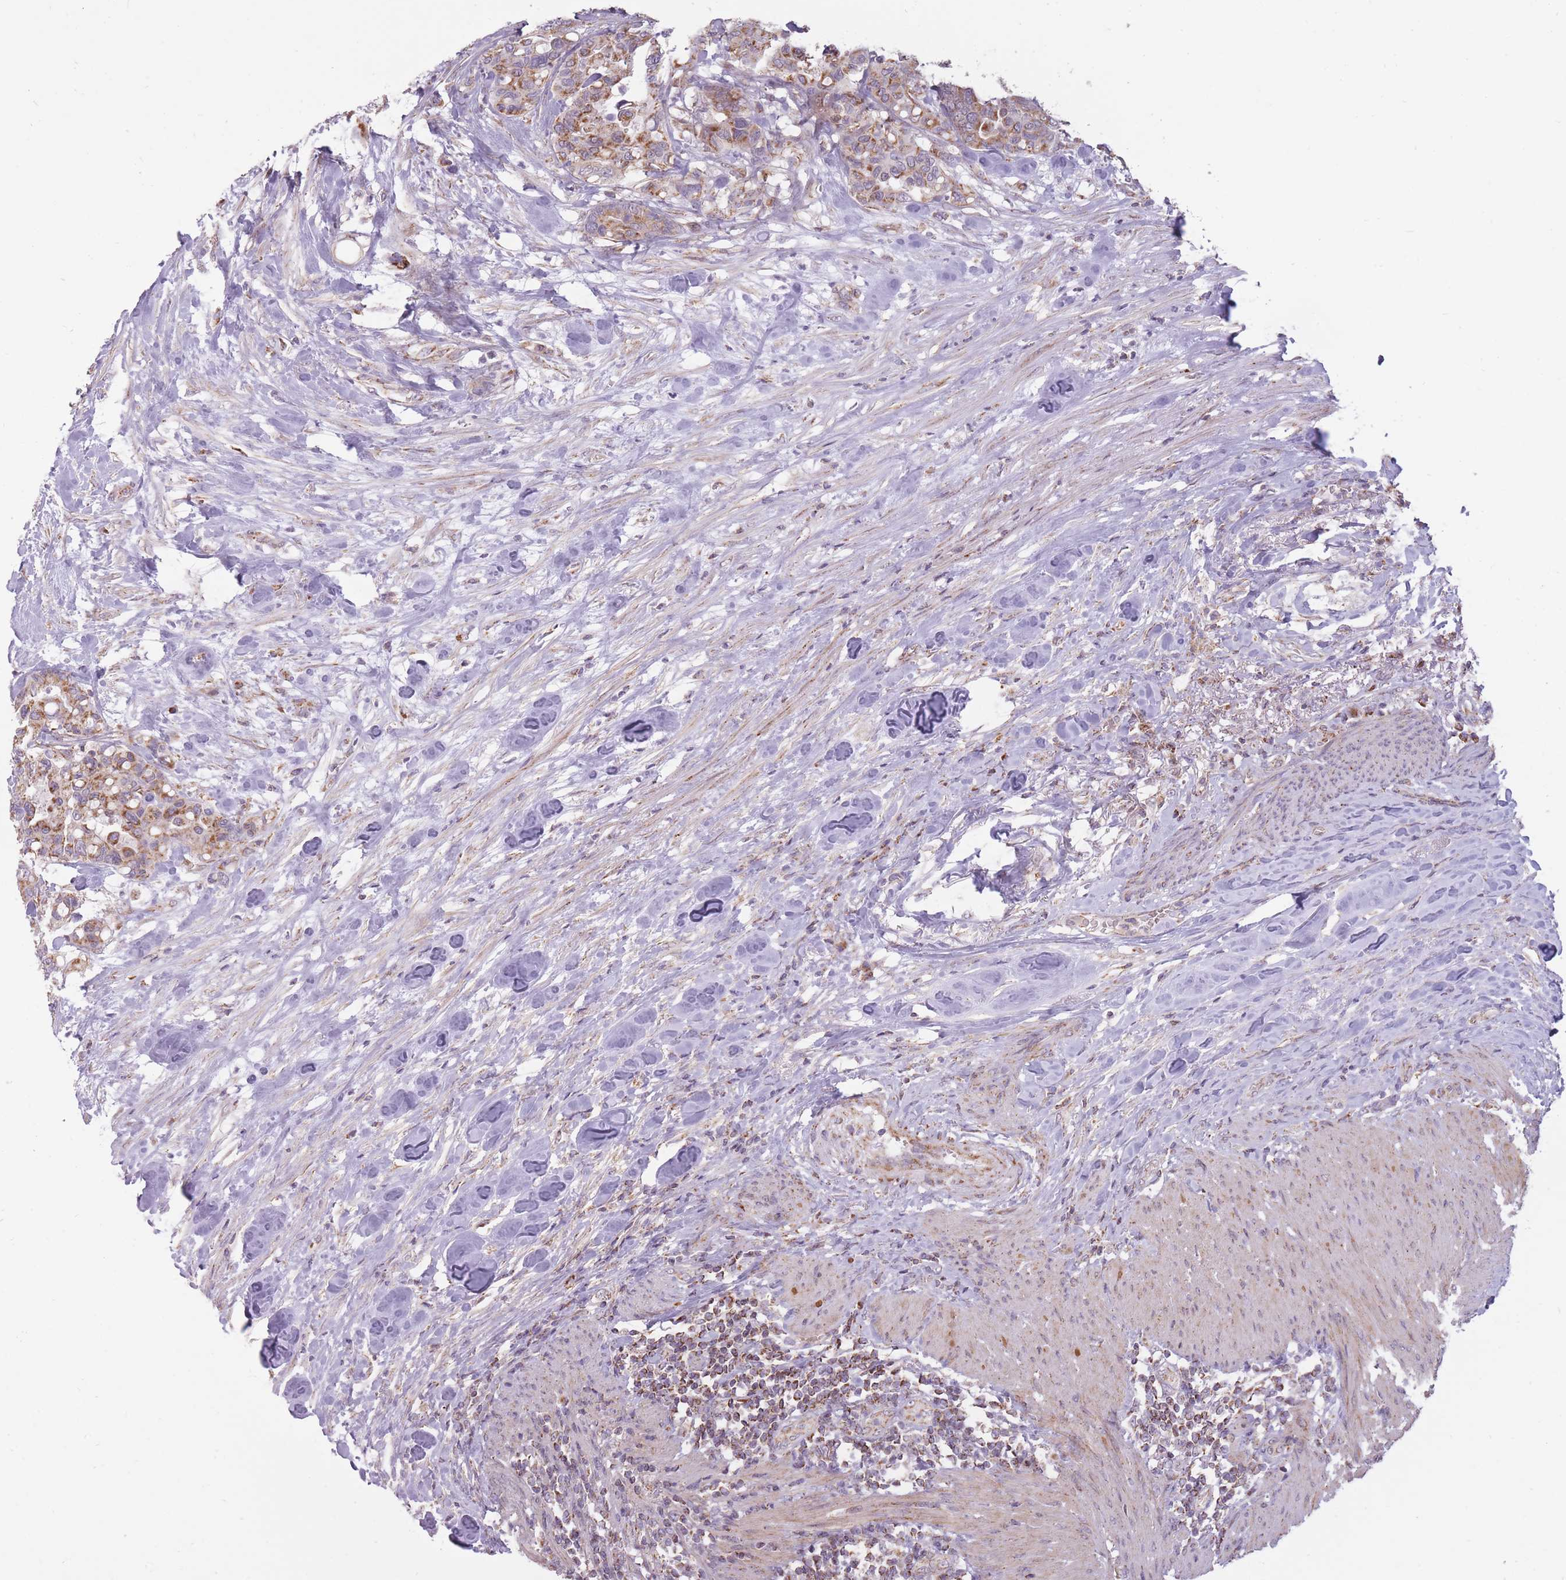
{"staining": {"intensity": "moderate", "quantity": ">75%", "location": "cytoplasmic/membranous"}, "tissue": "colorectal cancer", "cell_type": "Tumor cells", "image_type": "cancer", "snomed": [{"axis": "morphology", "description": "Adenocarcinoma, NOS"}, {"axis": "topography", "description": "Colon"}], "caption": "Brown immunohistochemical staining in colorectal cancer (adenocarcinoma) demonstrates moderate cytoplasmic/membranous positivity in approximately >75% of tumor cells.", "gene": "LIN7C", "patient": {"sex": "male", "age": 82}}